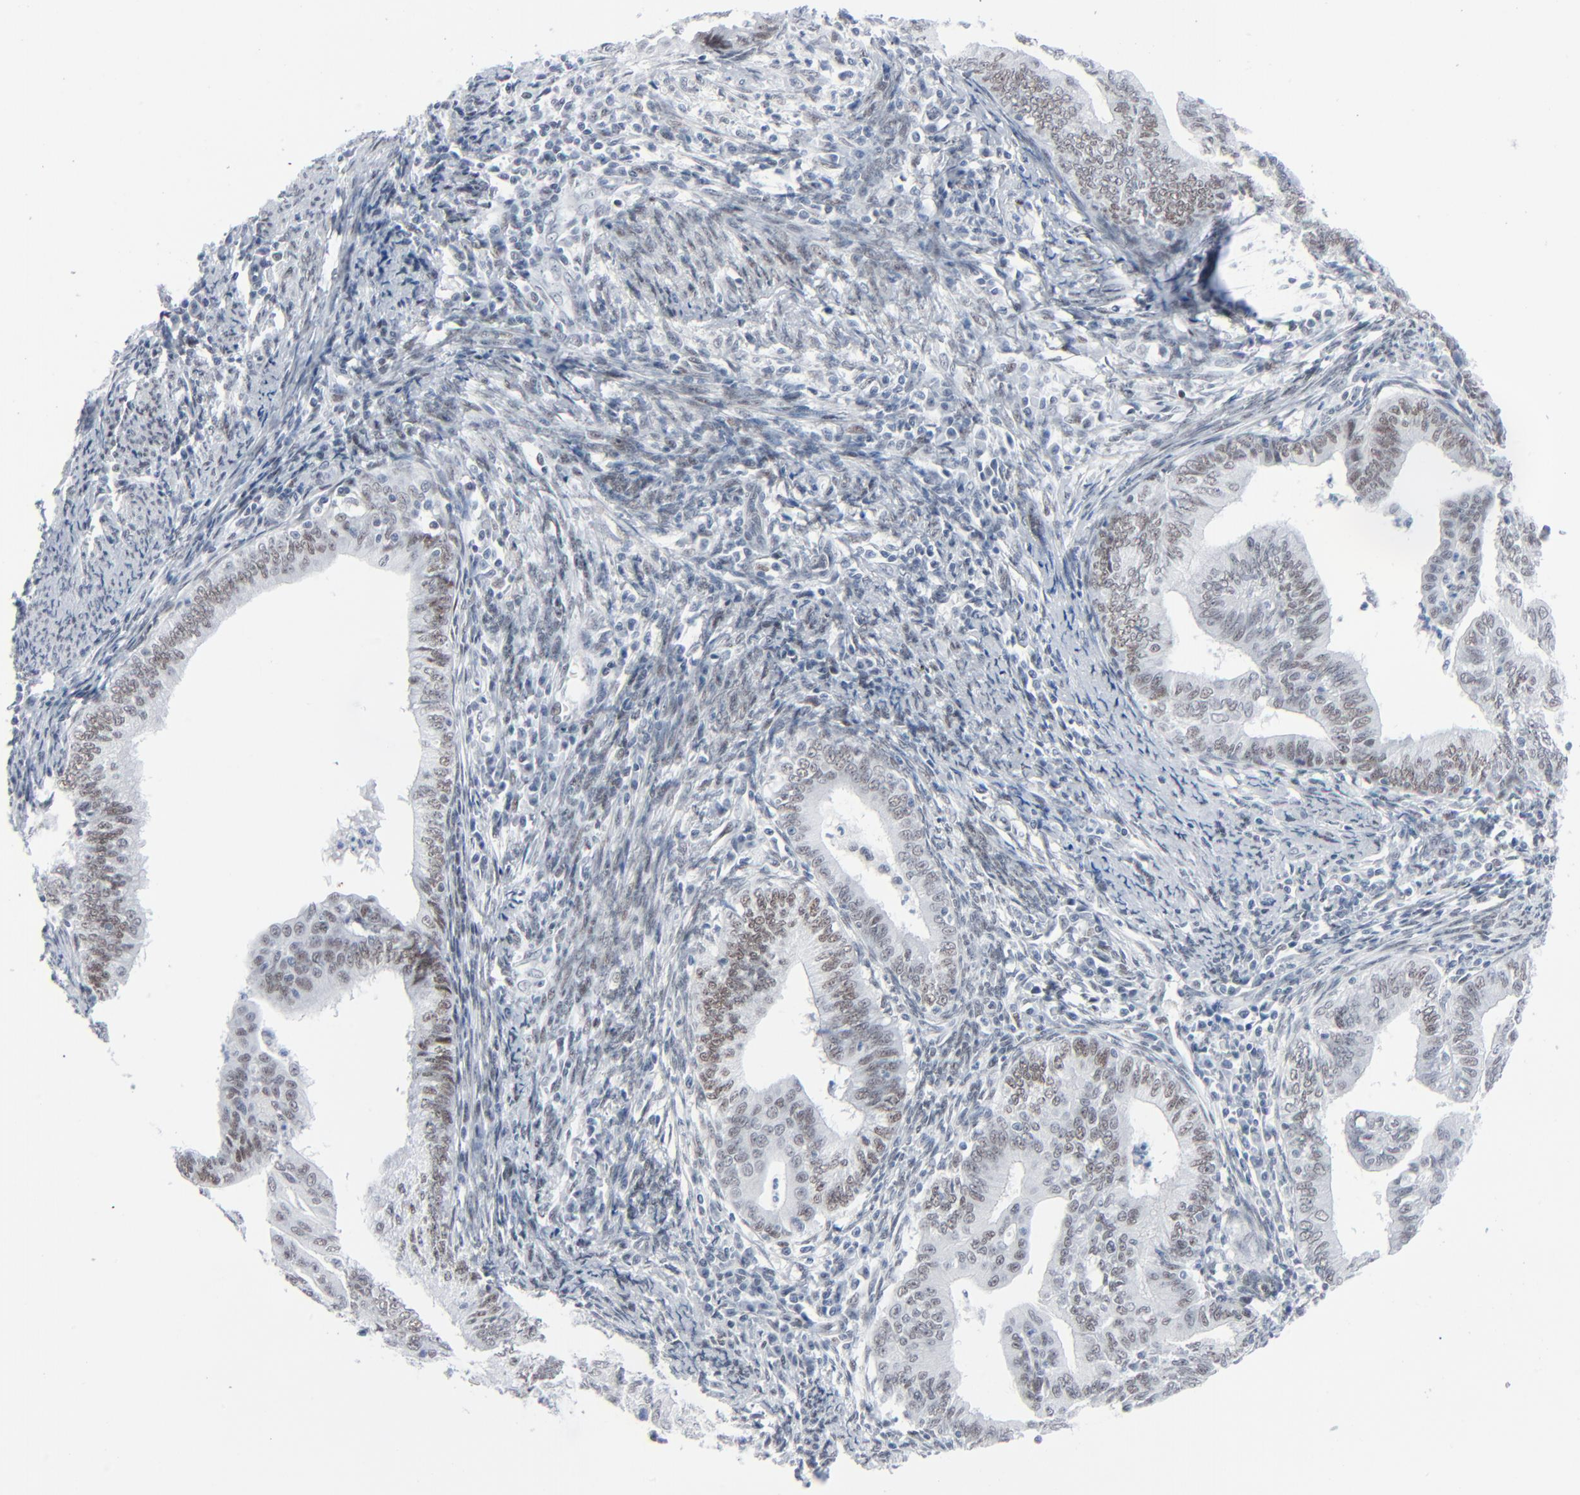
{"staining": {"intensity": "weak", "quantity": ">75%", "location": "nuclear"}, "tissue": "endometrial cancer", "cell_type": "Tumor cells", "image_type": "cancer", "snomed": [{"axis": "morphology", "description": "Adenocarcinoma, NOS"}, {"axis": "topography", "description": "Endometrium"}], "caption": "An immunohistochemistry (IHC) photomicrograph of tumor tissue is shown. Protein staining in brown shows weak nuclear positivity in endometrial cancer within tumor cells.", "gene": "SIRT1", "patient": {"sex": "female", "age": 66}}